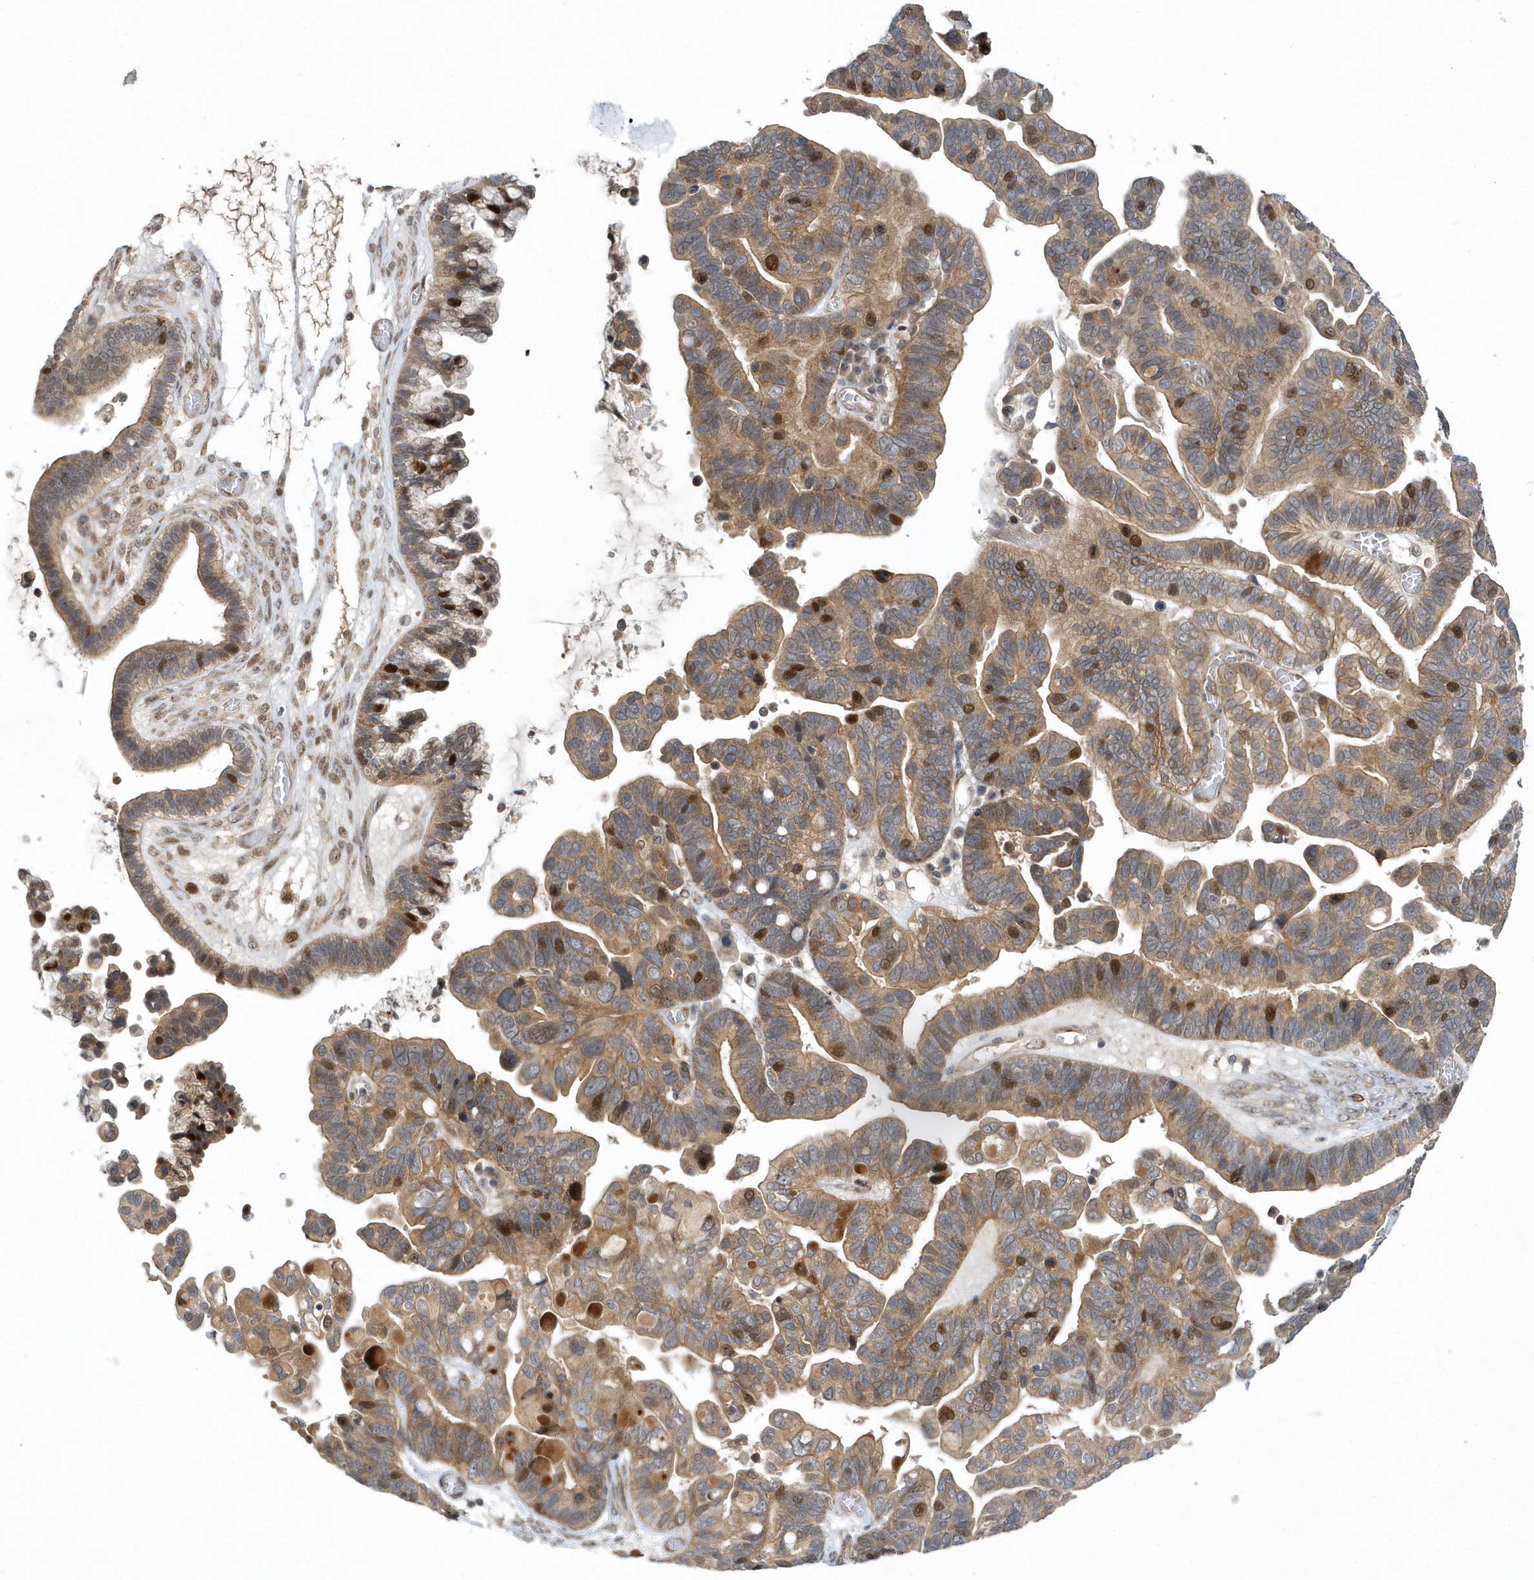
{"staining": {"intensity": "moderate", "quantity": ">75%", "location": "cytoplasmic/membranous,nuclear"}, "tissue": "ovarian cancer", "cell_type": "Tumor cells", "image_type": "cancer", "snomed": [{"axis": "morphology", "description": "Cystadenocarcinoma, serous, NOS"}, {"axis": "topography", "description": "Ovary"}], "caption": "Ovarian cancer stained for a protein shows moderate cytoplasmic/membranous and nuclear positivity in tumor cells.", "gene": "MXI1", "patient": {"sex": "female", "age": 56}}